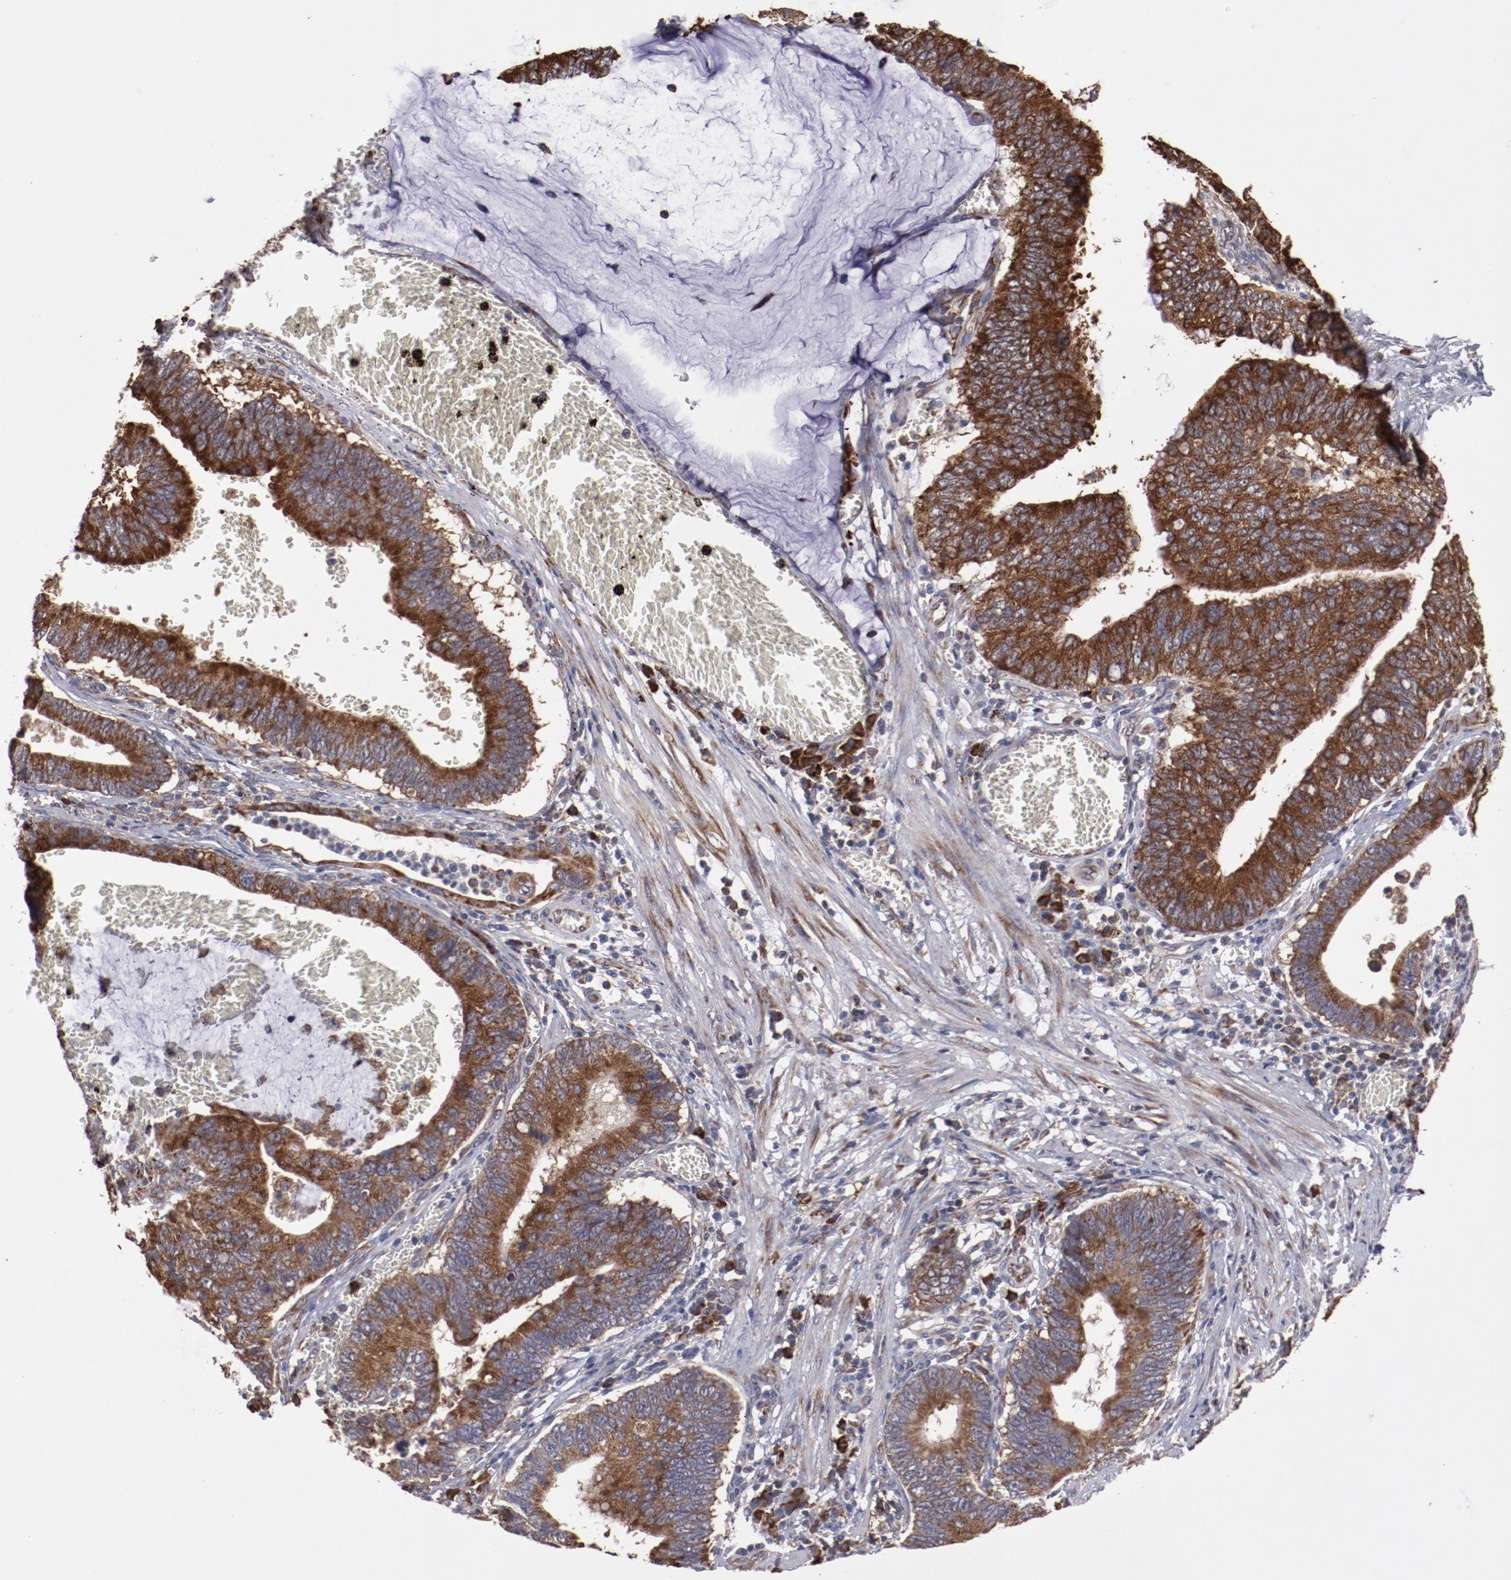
{"staining": {"intensity": "strong", "quantity": ">75%", "location": "cytoplasmic/membranous"}, "tissue": "stomach cancer", "cell_type": "Tumor cells", "image_type": "cancer", "snomed": [{"axis": "morphology", "description": "Adenocarcinoma, NOS"}, {"axis": "topography", "description": "Stomach"}, {"axis": "topography", "description": "Gastric cardia"}], "caption": "Brown immunohistochemical staining in stomach cancer exhibits strong cytoplasmic/membranous expression in approximately >75% of tumor cells.", "gene": "RPS4Y1", "patient": {"sex": "male", "age": 59}}